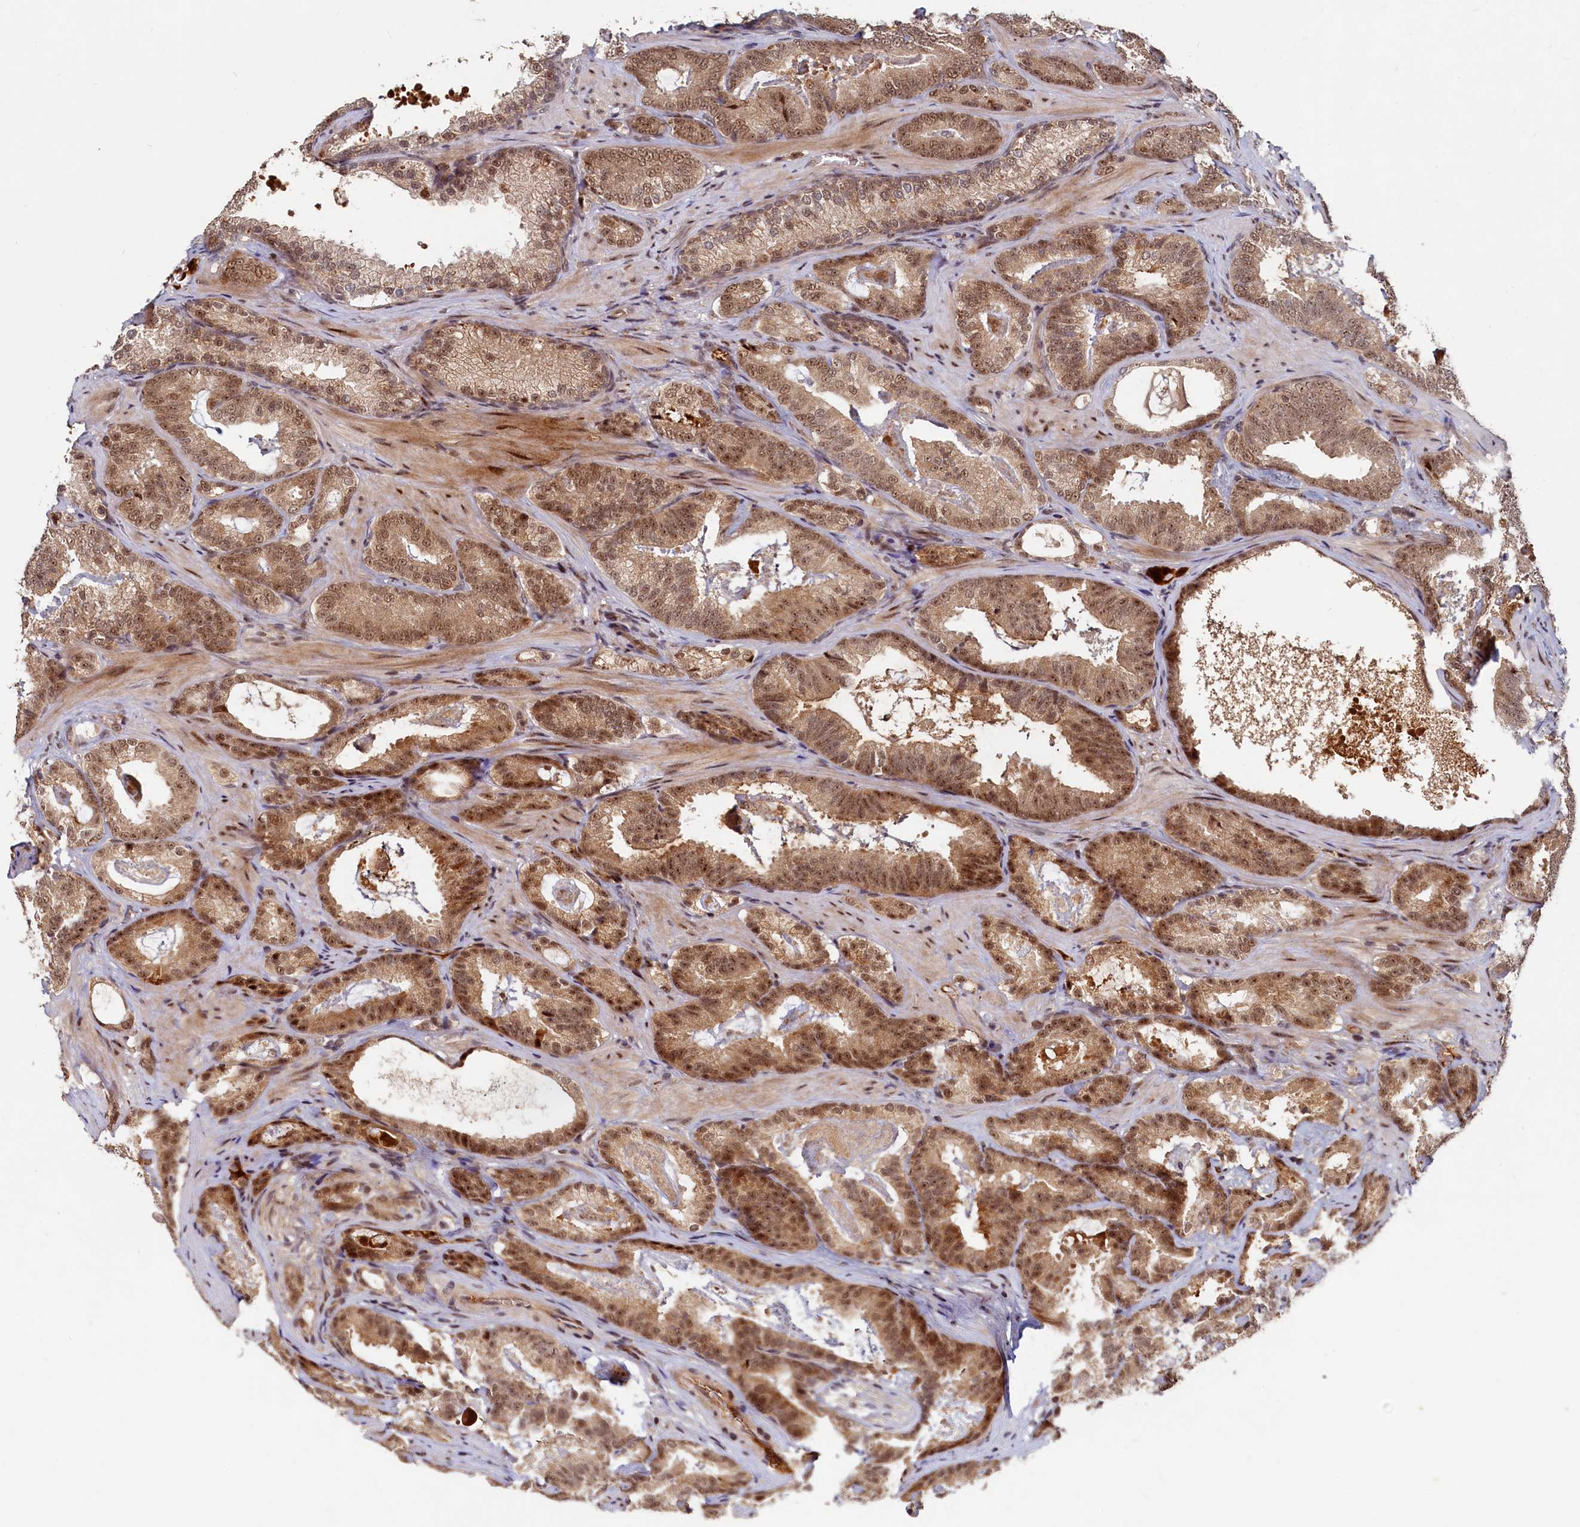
{"staining": {"intensity": "moderate", "quantity": ">75%", "location": "cytoplasmic/membranous,nuclear"}, "tissue": "prostate cancer", "cell_type": "Tumor cells", "image_type": "cancer", "snomed": [{"axis": "morphology", "description": "Adenocarcinoma, Low grade"}, {"axis": "topography", "description": "Prostate"}], "caption": "Immunohistochemical staining of prostate adenocarcinoma (low-grade) reveals medium levels of moderate cytoplasmic/membranous and nuclear protein positivity in about >75% of tumor cells.", "gene": "TRAPPC4", "patient": {"sex": "male", "age": 60}}